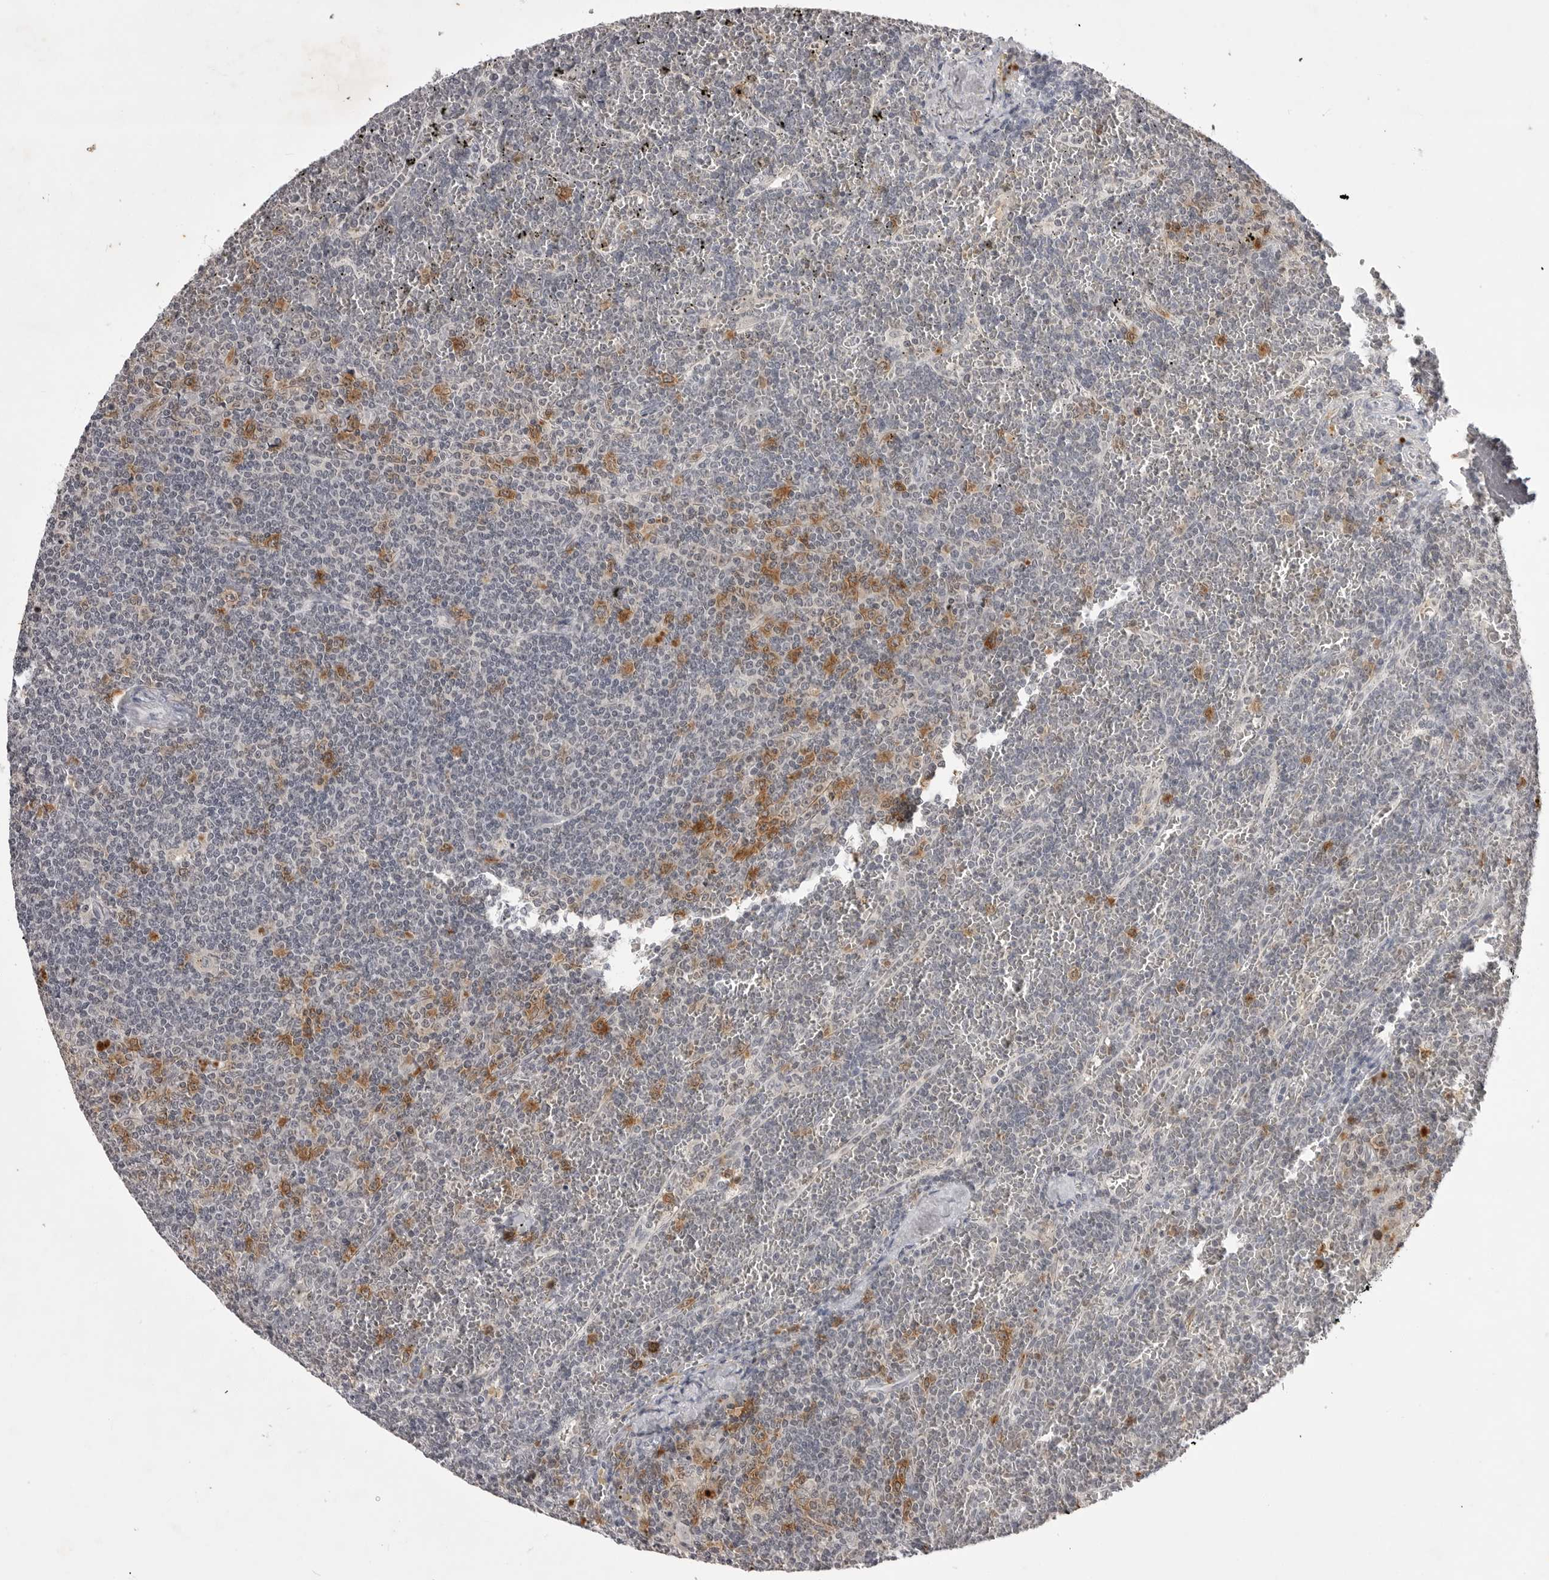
{"staining": {"intensity": "moderate", "quantity": "<25%", "location": "cytoplasmic/membranous"}, "tissue": "lymphoma", "cell_type": "Tumor cells", "image_type": "cancer", "snomed": [{"axis": "morphology", "description": "Malignant lymphoma, non-Hodgkin's type, Low grade"}, {"axis": "topography", "description": "Spleen"}], "caption": "This photomicrograph shows immunohistochemistry staining of lymphoma, with low moderate cytoplasmic/membranous staining in about <25% of tumor cells.", "gene": "RRM1", "patient": {"sex": "female", "age": 19}}